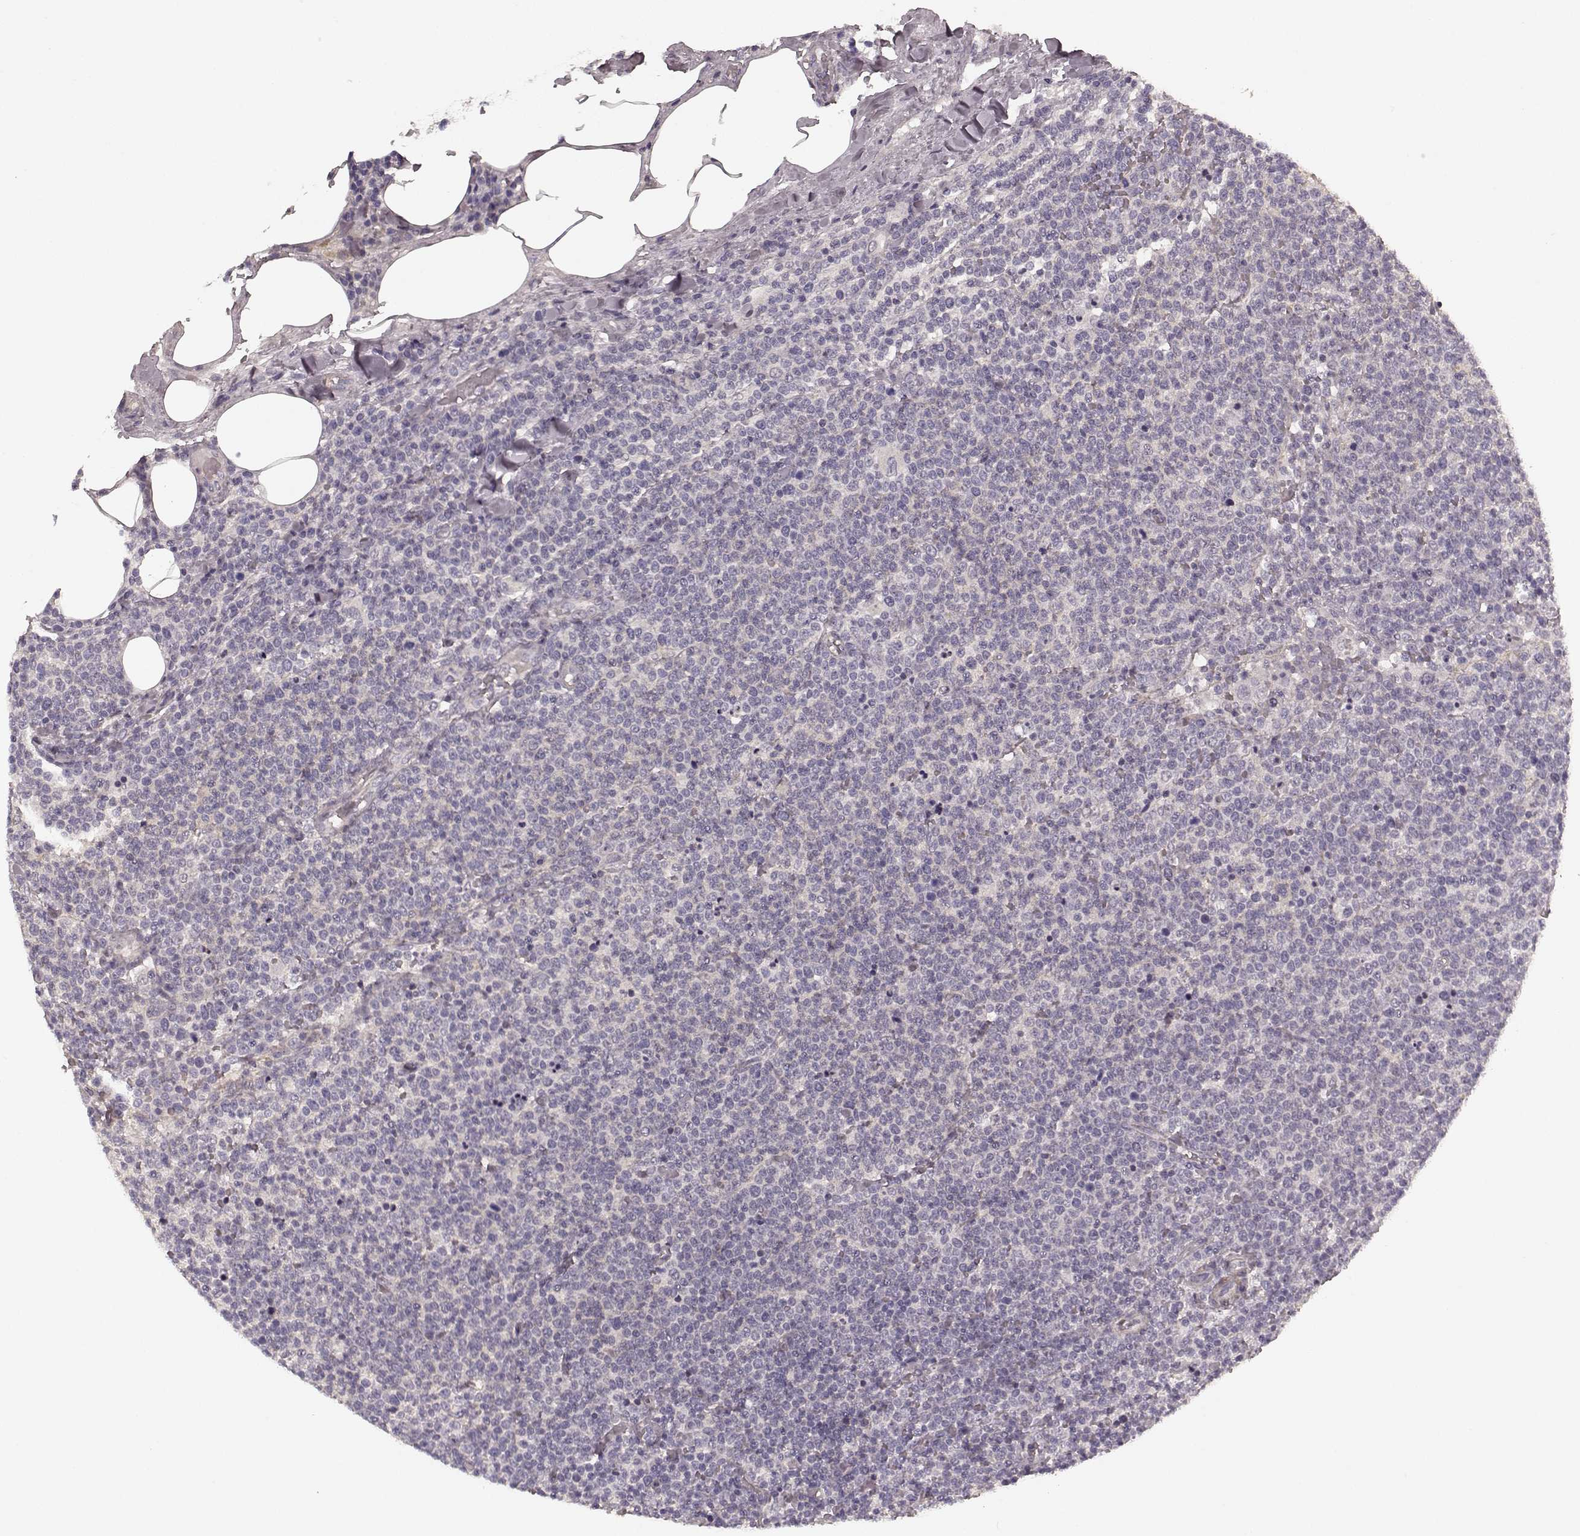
{"staining": {"intensity": "negative", "quantity": "none", "location": "none"}, "tissue": "lymphoma", "cell_type": "Tumor cells", "image_type": "cancer", "snomed": [{"axis": "morphology", "description": "Malignant lymphoma, non-Hodgkin's type, High grade"}, {"axis": "topography", "description": "Lymph node"}], "caption": "IHC of human high-grade malignant lymphoma, non-Hodgkin's type reveals no expression in tumor cells.", "gene": "PRKCE", "patient": {"sex": "male", "age": 61}}